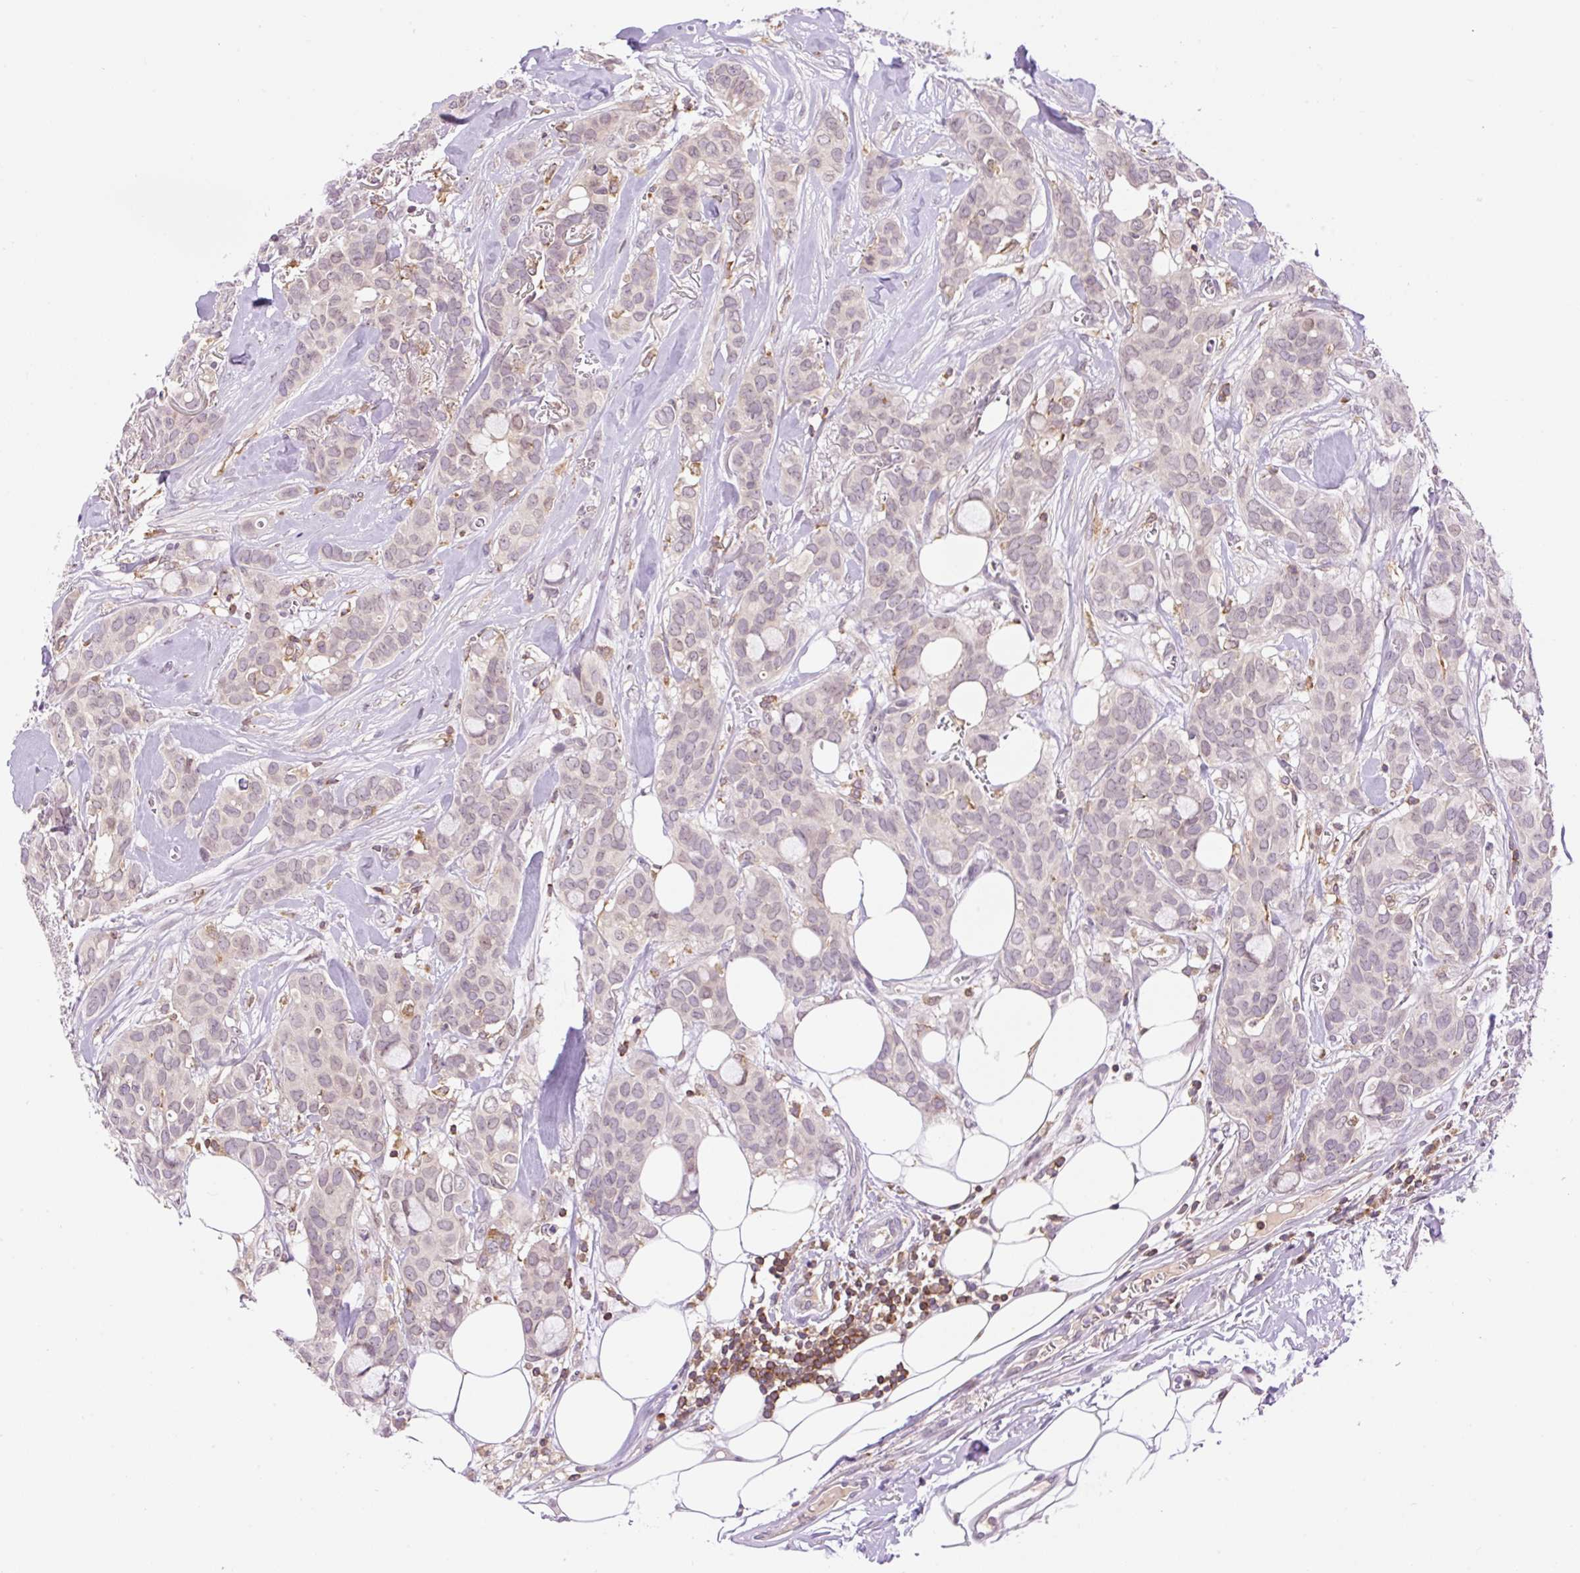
{"staining": {"intensity": "negative", "quantity": "none", "location": "none"}, "tissue": "breast cancer", "cell_type": "Tumor cells", "image_type": "cancer", "snomed": [{"axis": "morphology", "description": "Duct carcinoma"}, {"axis": "topography", "description": "Breast"}], "caption": "This is an immunohistochemistry (IHC) image of human breast invasive ductal carcinoma. There is no staining in tumor cells.", "gene": "CARD11", "patient": {"sex": "female", "age": 84}}